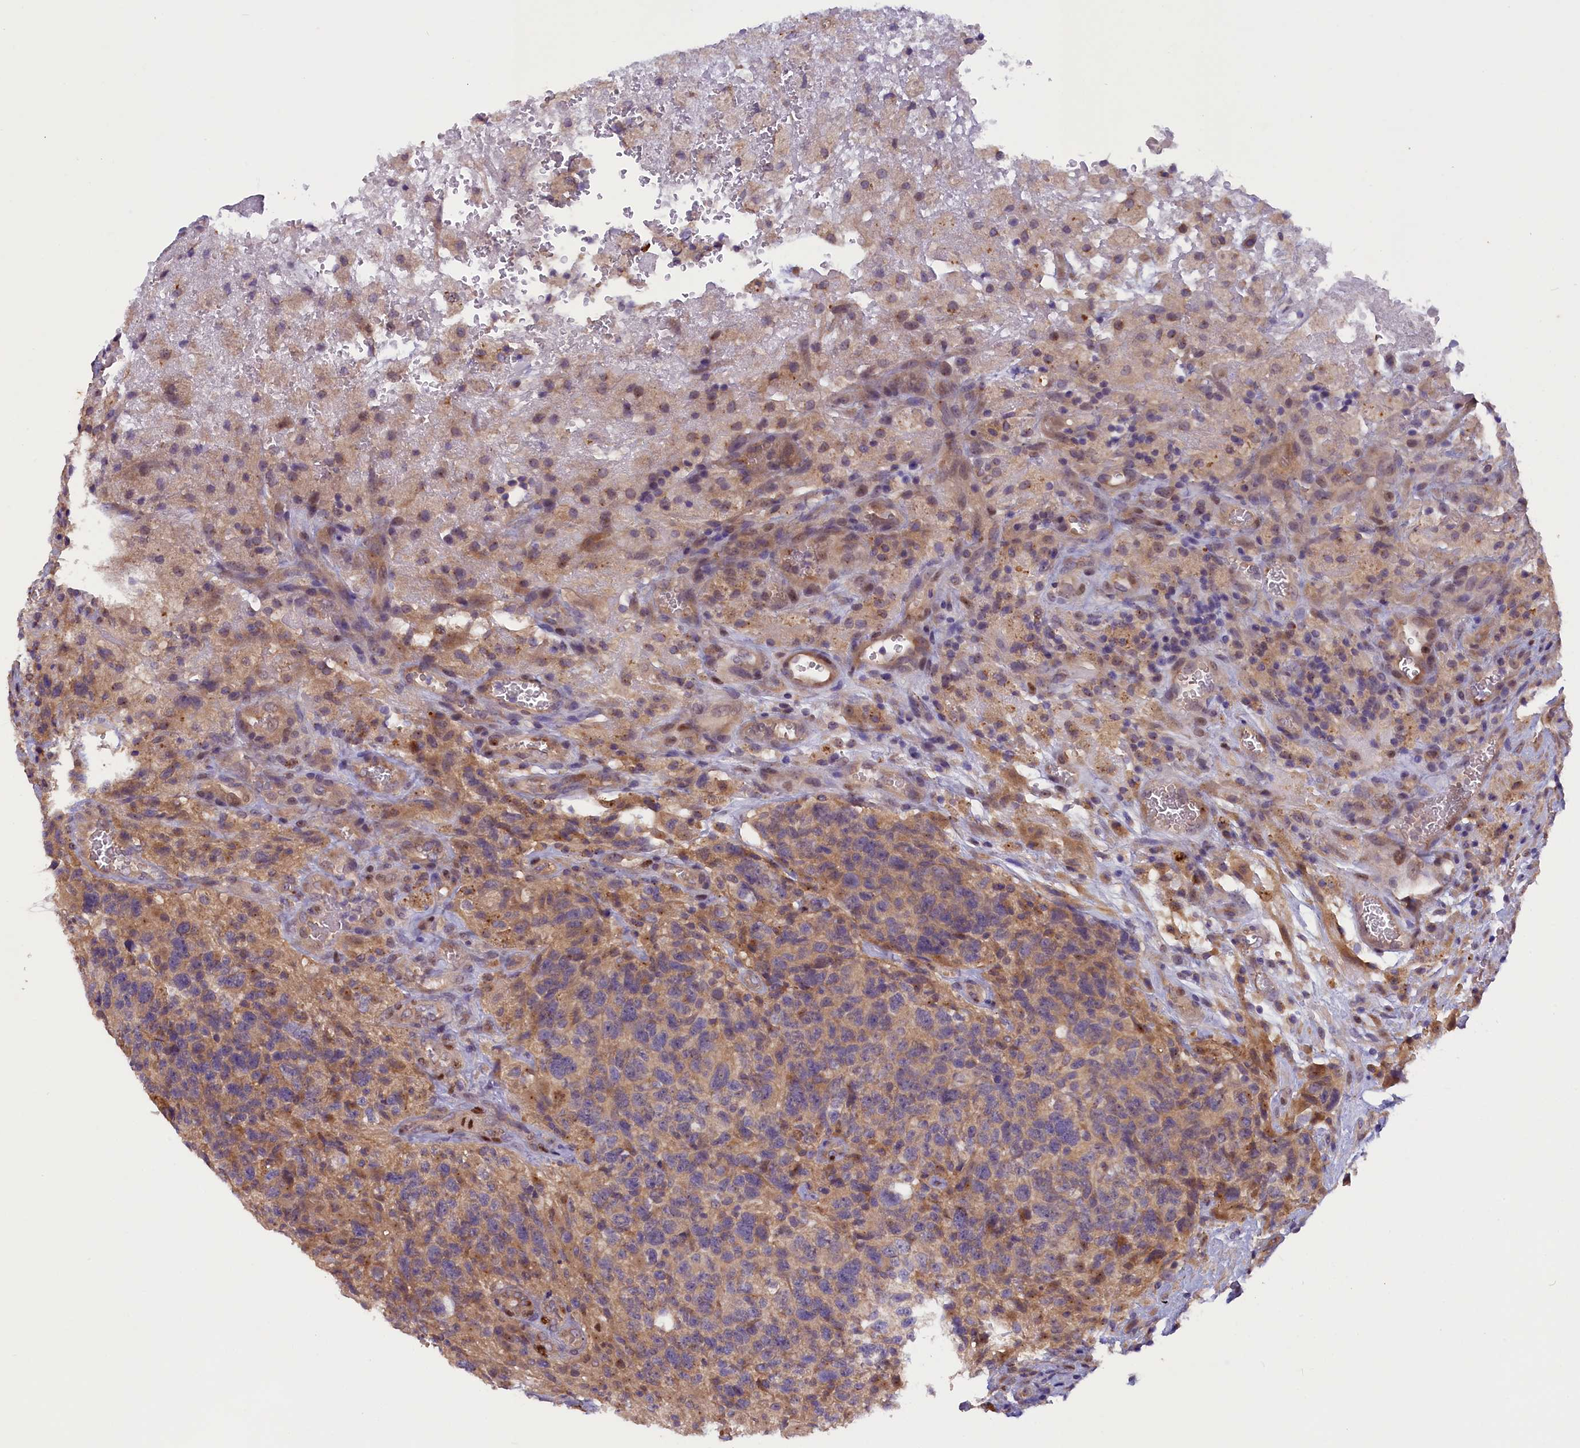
{"staining": {"intensity": "moderate", "quantity": "<25%", "location": "cytoplasmic/membranous"}, "tissue": "glioma", "cell_type": "Tumor cells", "image_type": "cancer", "snomed": [{"axis": "morphology", "description": "Glioma, malignant, High grade"}, {"axis": "topography", "description": "Brain"}], "caption": "A histopathology image showing moderate cytoplasmic/membranous staining in about <25% of tumor cells in glioma, as visualized by brown immunohistochemical staining.", "gene": "CCDC9B", "patient": {"sex": "male", "age": 69}}